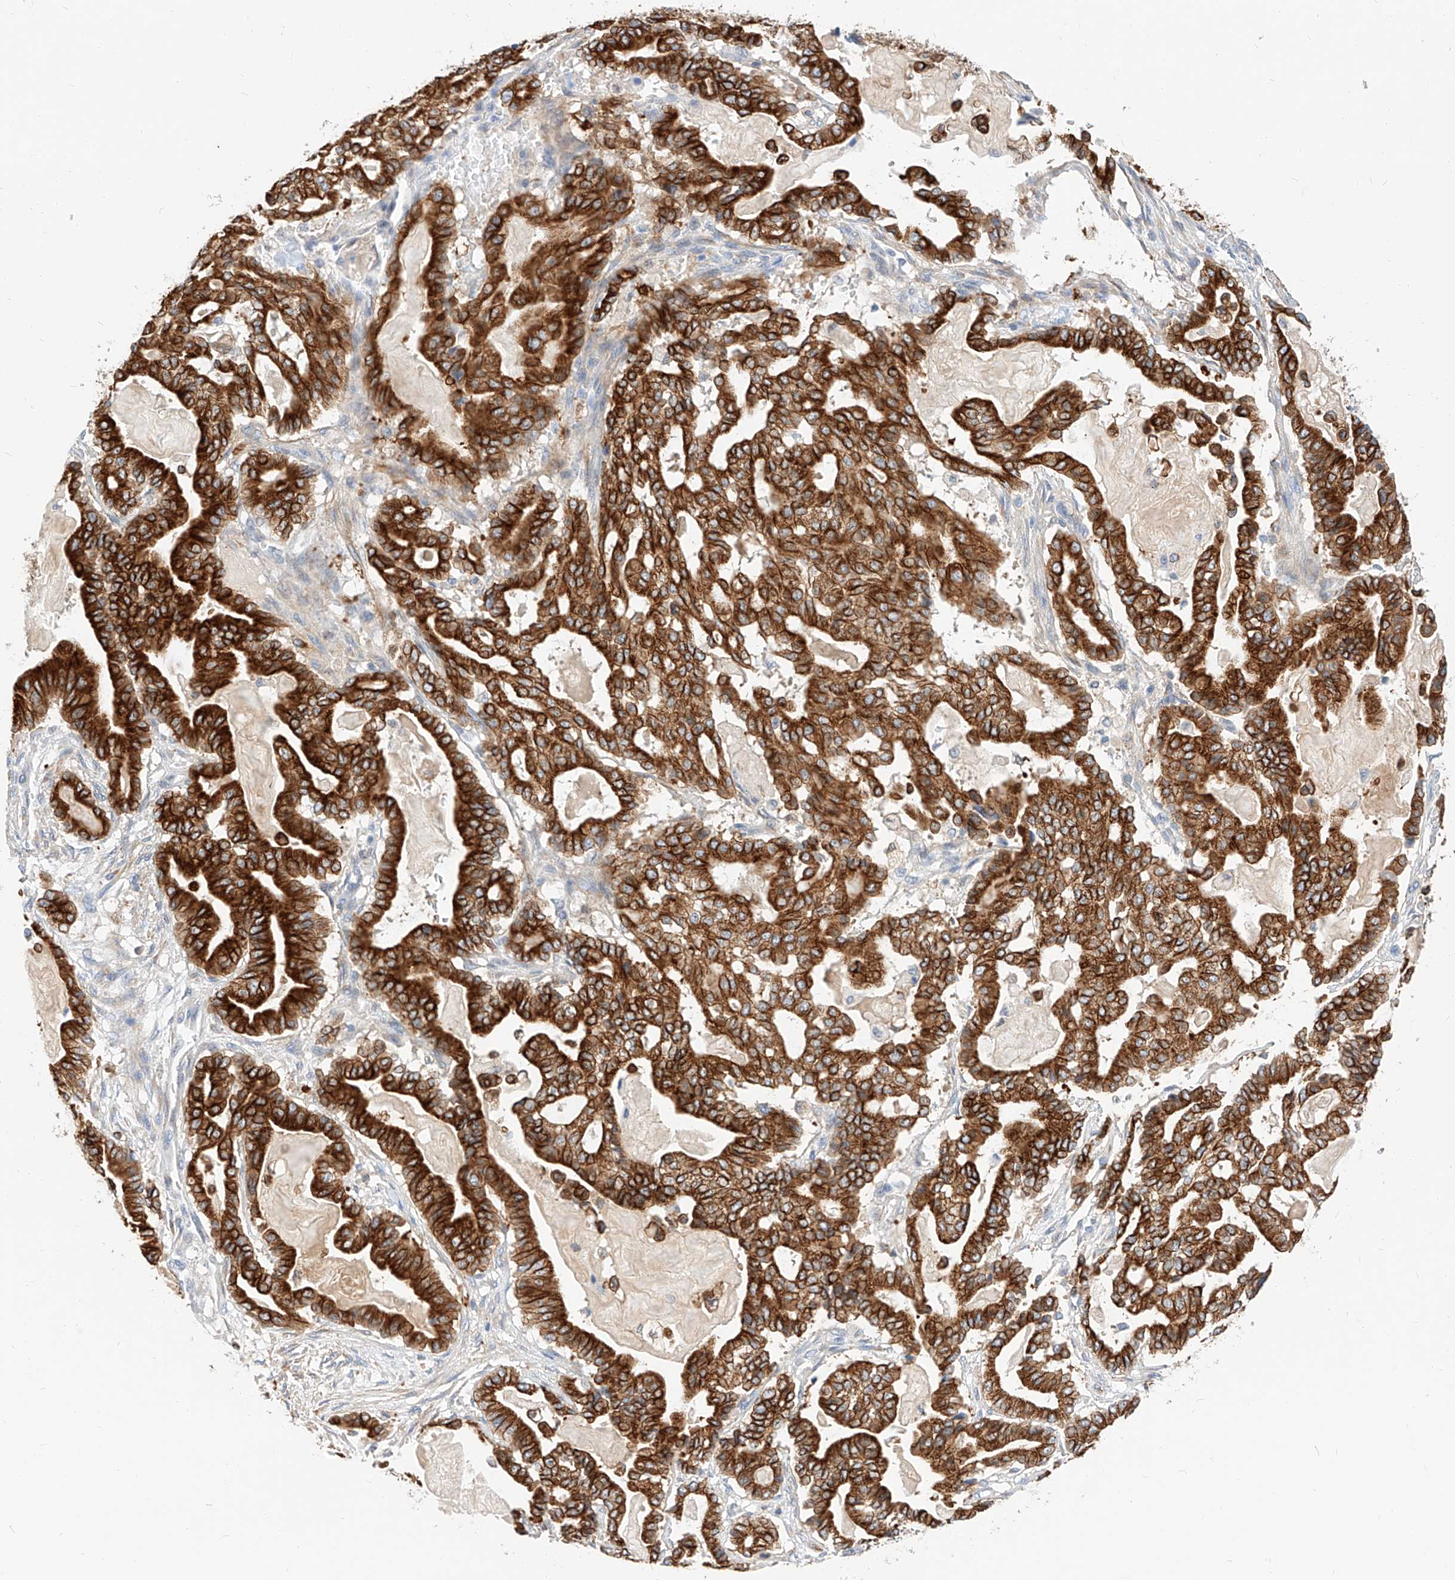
{"staining": {"intensity": "strong", "quantity": ">75%", "location": "cytoplasmic/membranous"}, "tissue": "pancreatic cancer", "cell_type": "Tumor cells", "image_type": "cancer", "snomed": [{"axis": "morphology", "description": "Adenocarcinoma, NOS"}, {"axis": "topography", "description": "Pancreas"}], "caption": "Human pancreatic adenocarcinoma stained with a brown dye exhibits strong cytoplasmic/membranous positive staining in about >75% of tumor cells.", "gene": "MAP7", "patient": {"sex": "male", "age": 63}}